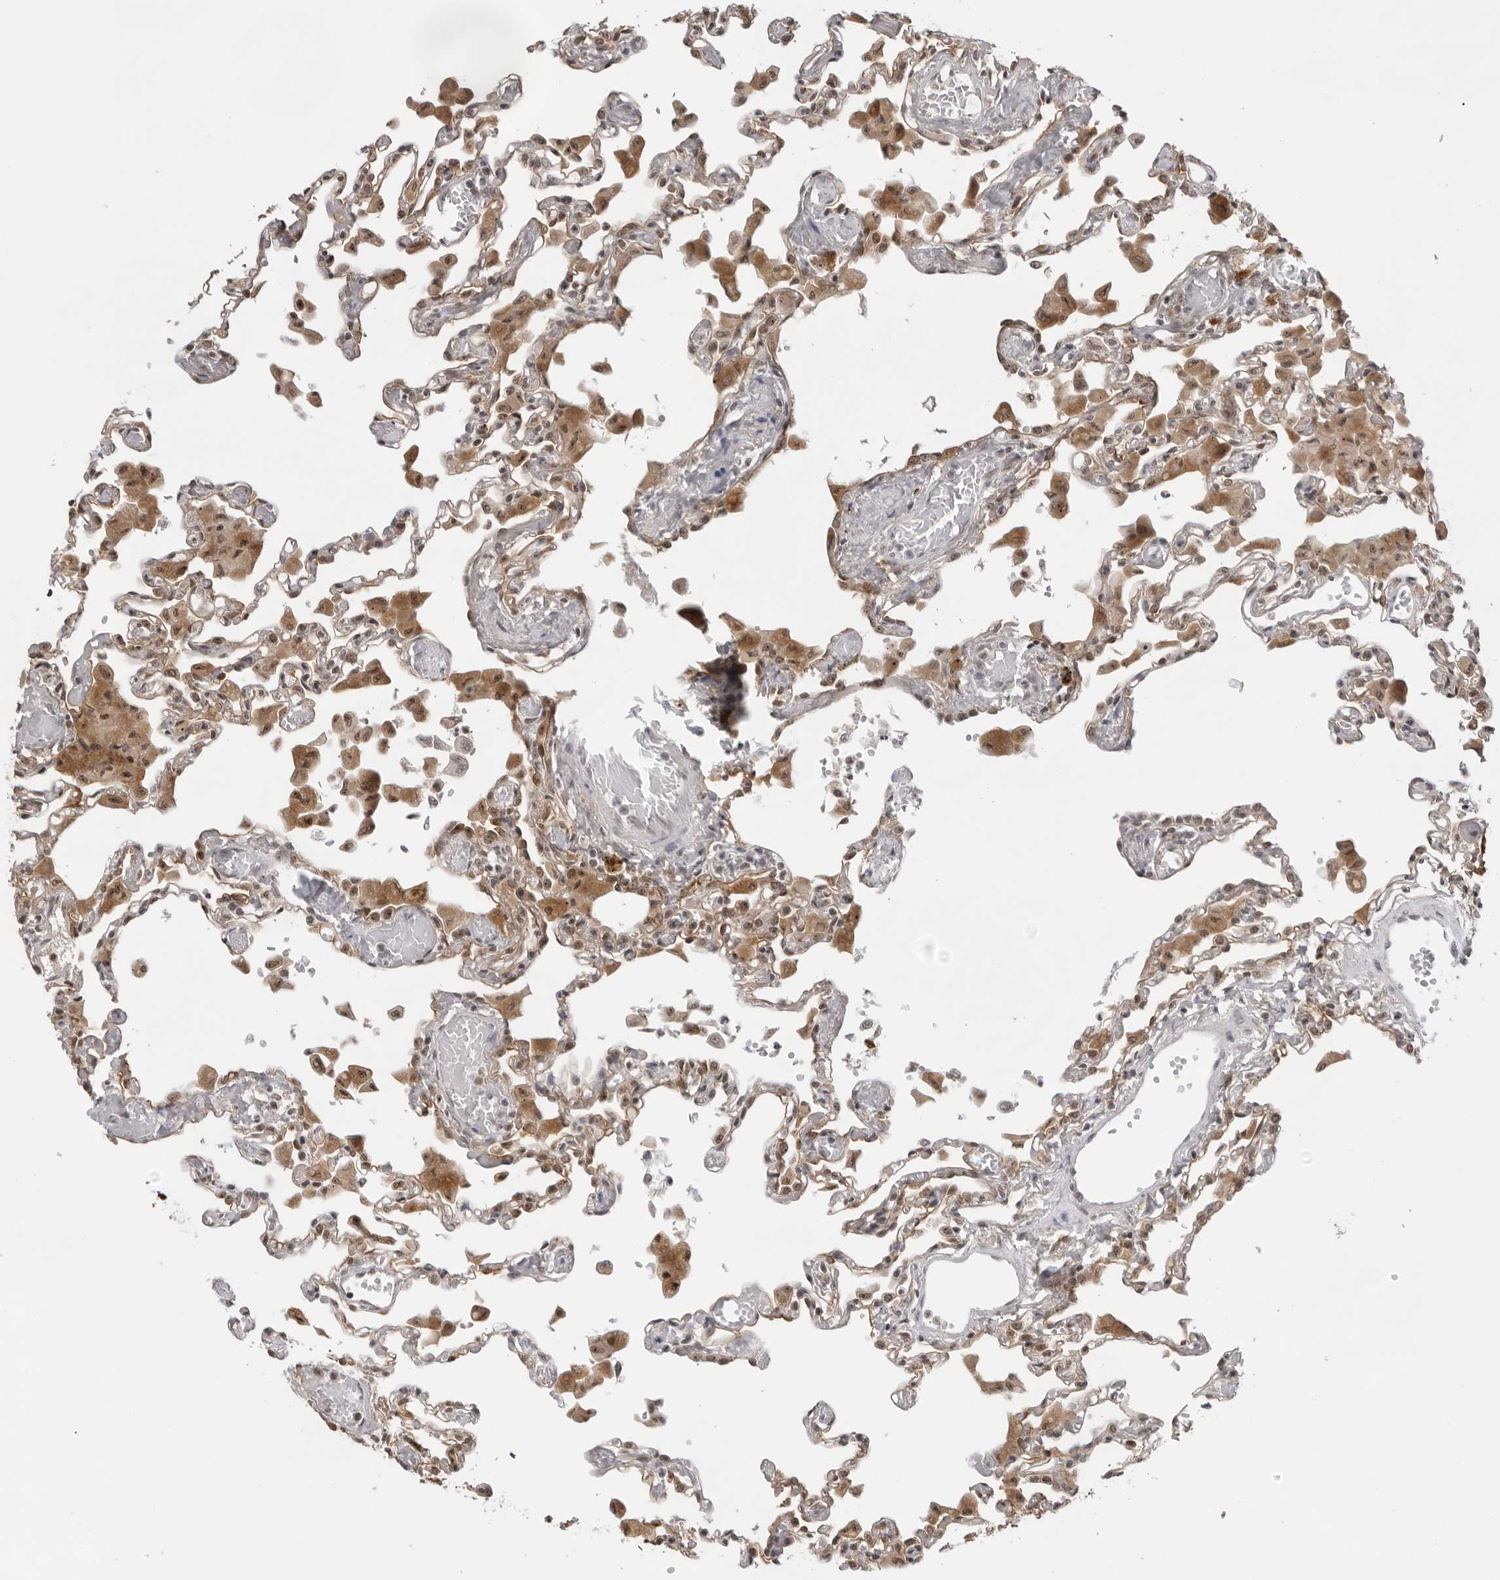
{"staining": {"intensity": "moderate", "quantity": ">75%", "location": "cytoplasmic/membranous,nuclear"}, "tissue": "lung", "cell_type": "Alveolar cells", "image_type": "normal", "snomed": [{"axis": "morphology", "description": "Normal tissue, NOS"}, {"axis": "topography", "description": "Bronchus"}, {"axis": "topography", "description": "Lung"}], "caption": "A micrograph of lung stained for a protein exhibits moderate cytoplasmic/membranous,nuclear brown staining in alveolar cells. Using DAB (brown) and hematoxylin (blue) stains, captured at high magnification using brightfield microscopy.", "gene": "EXOSC10", "patient": {"sex": "female", "age": 49}}